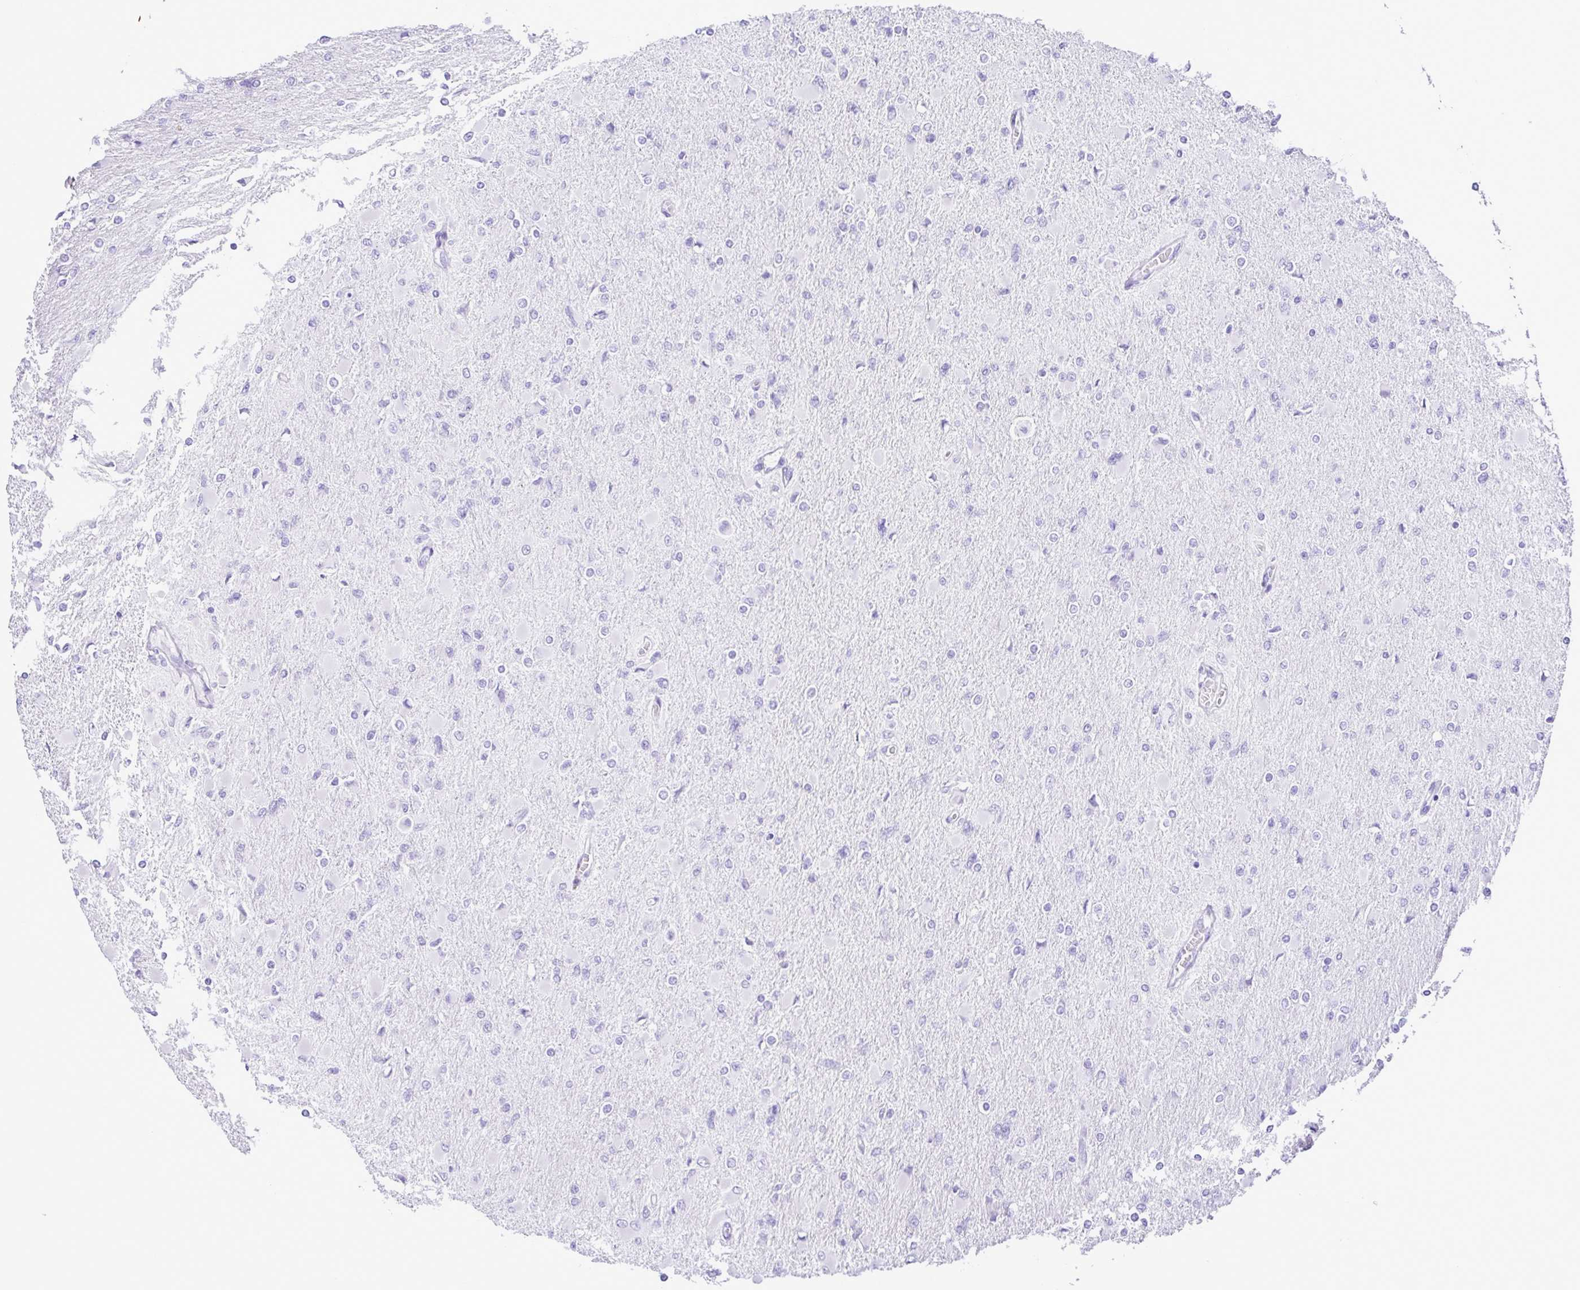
{"staining": {"intensity": "negative", "quantity": "none", "location": "none"}, "tissue": "glioma", "cell_type": "Tumor cells", "image_type": "cancer", "snomed": [{"axis": "morphology", "description": "Glioma, malignant, High grade"}, {"axis": "topography", "description": "Cerebral cortex"}], "caption": "DAB (3,3'-diaminobenzidine) immunohistochemical staining of human high-grade glioma (malignant) displays no significant expression in tumor cells.", "gene": "CASP14", "patient": {"sex": "female", "age": 36}}